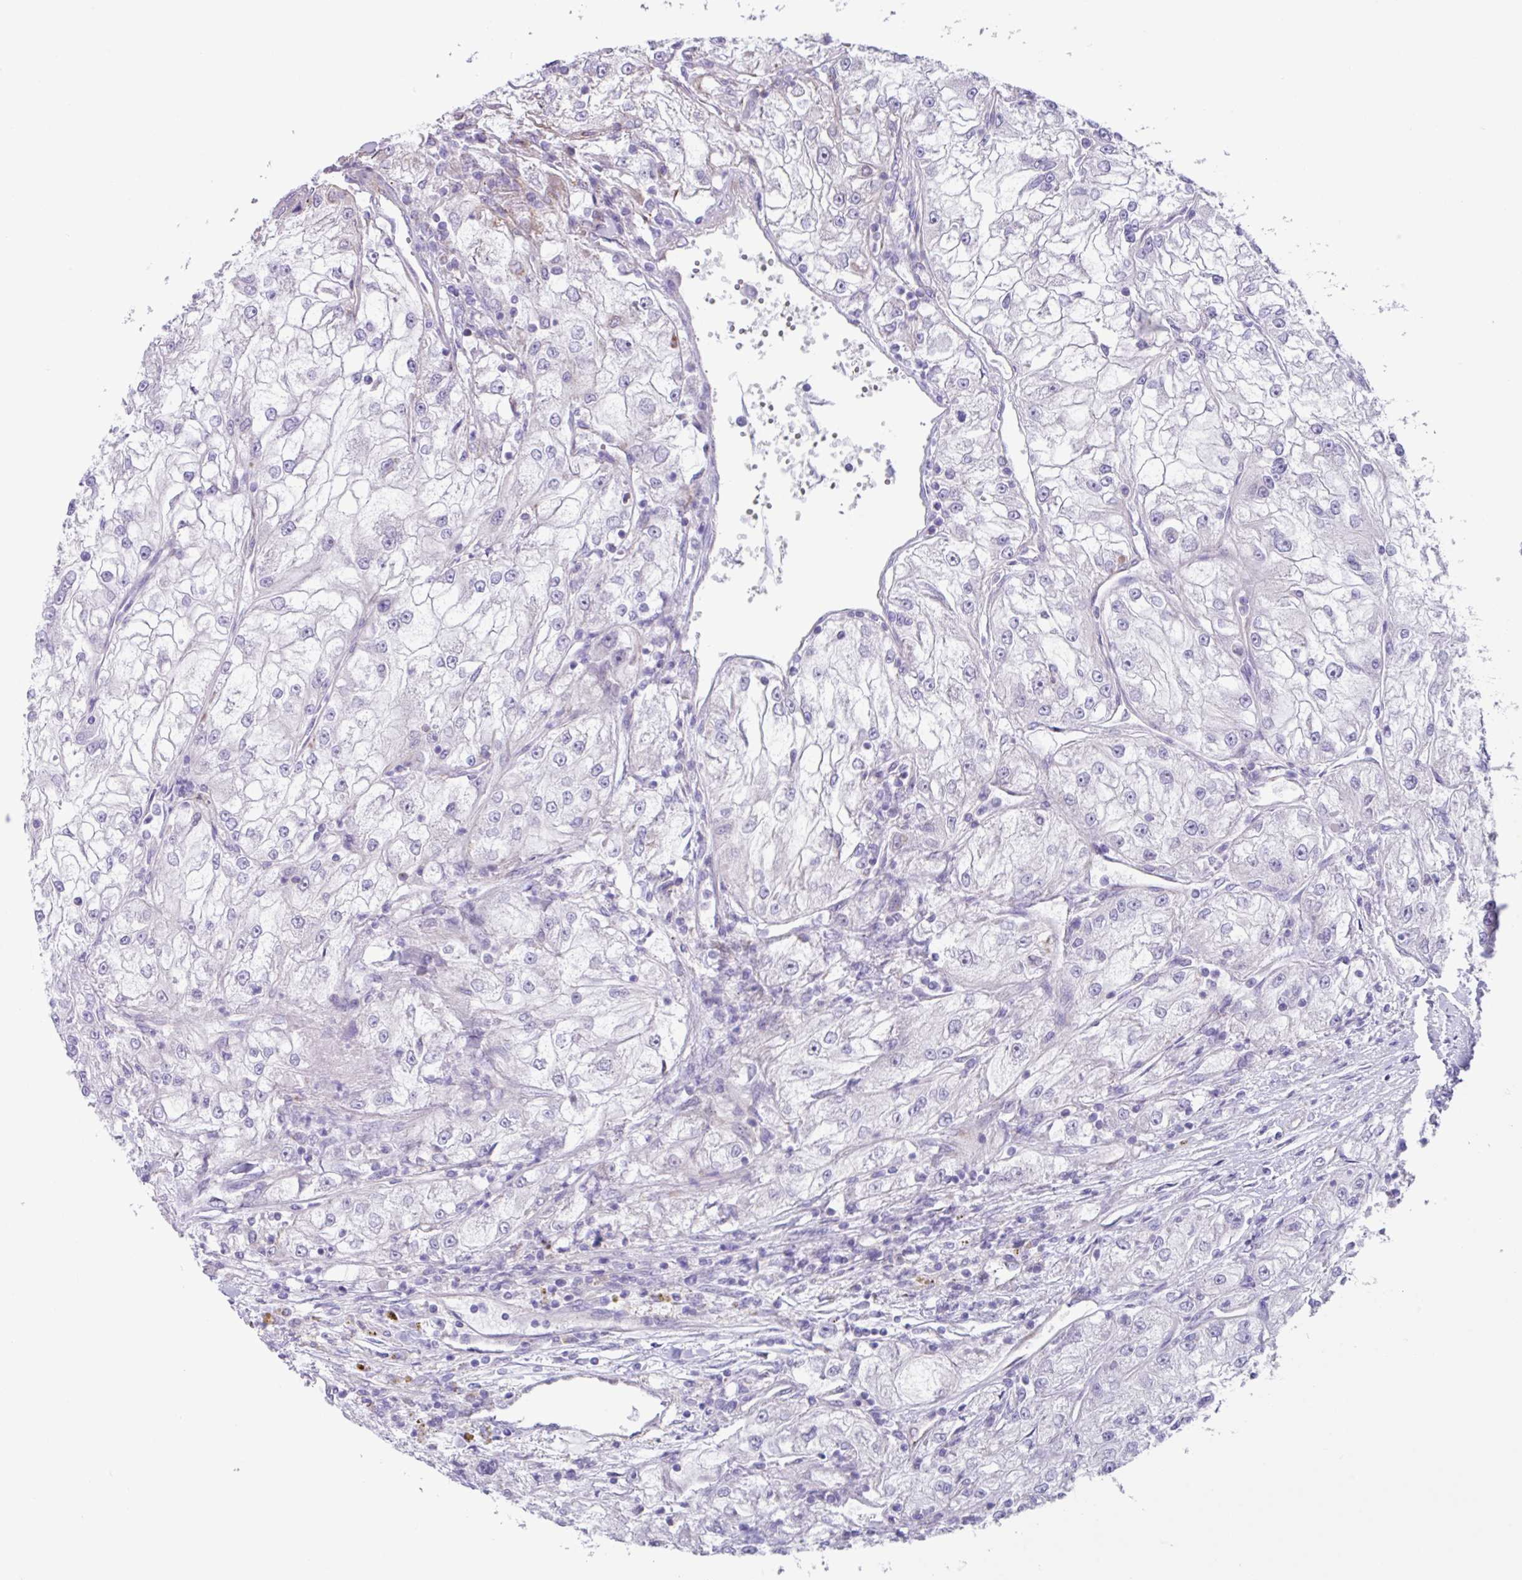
{"staining": {"intensity": "negative", "quantity": "none", "location": "none"}, "tissue": "renal cancer", "cell_type": "Tumor cells", "image_type": "cancer", "snomed": [{"axis": "morphology", "description": "Adenocarcinoma, NOS"}, {"axis": "topography", "description": "Kidney"}], "caption": "Photomicrograph shows no protein staining in tumor cells of renal cancer tissue. The staining was performed using DAB (3,3'-diaminobenzidine) to visualize the protein expression in brown, while the nuclei were stained in blue with hematoxylin (Magnification: 20x).", "gene": "OTULIN", "patient": {"sex": "female", "age": 72}}